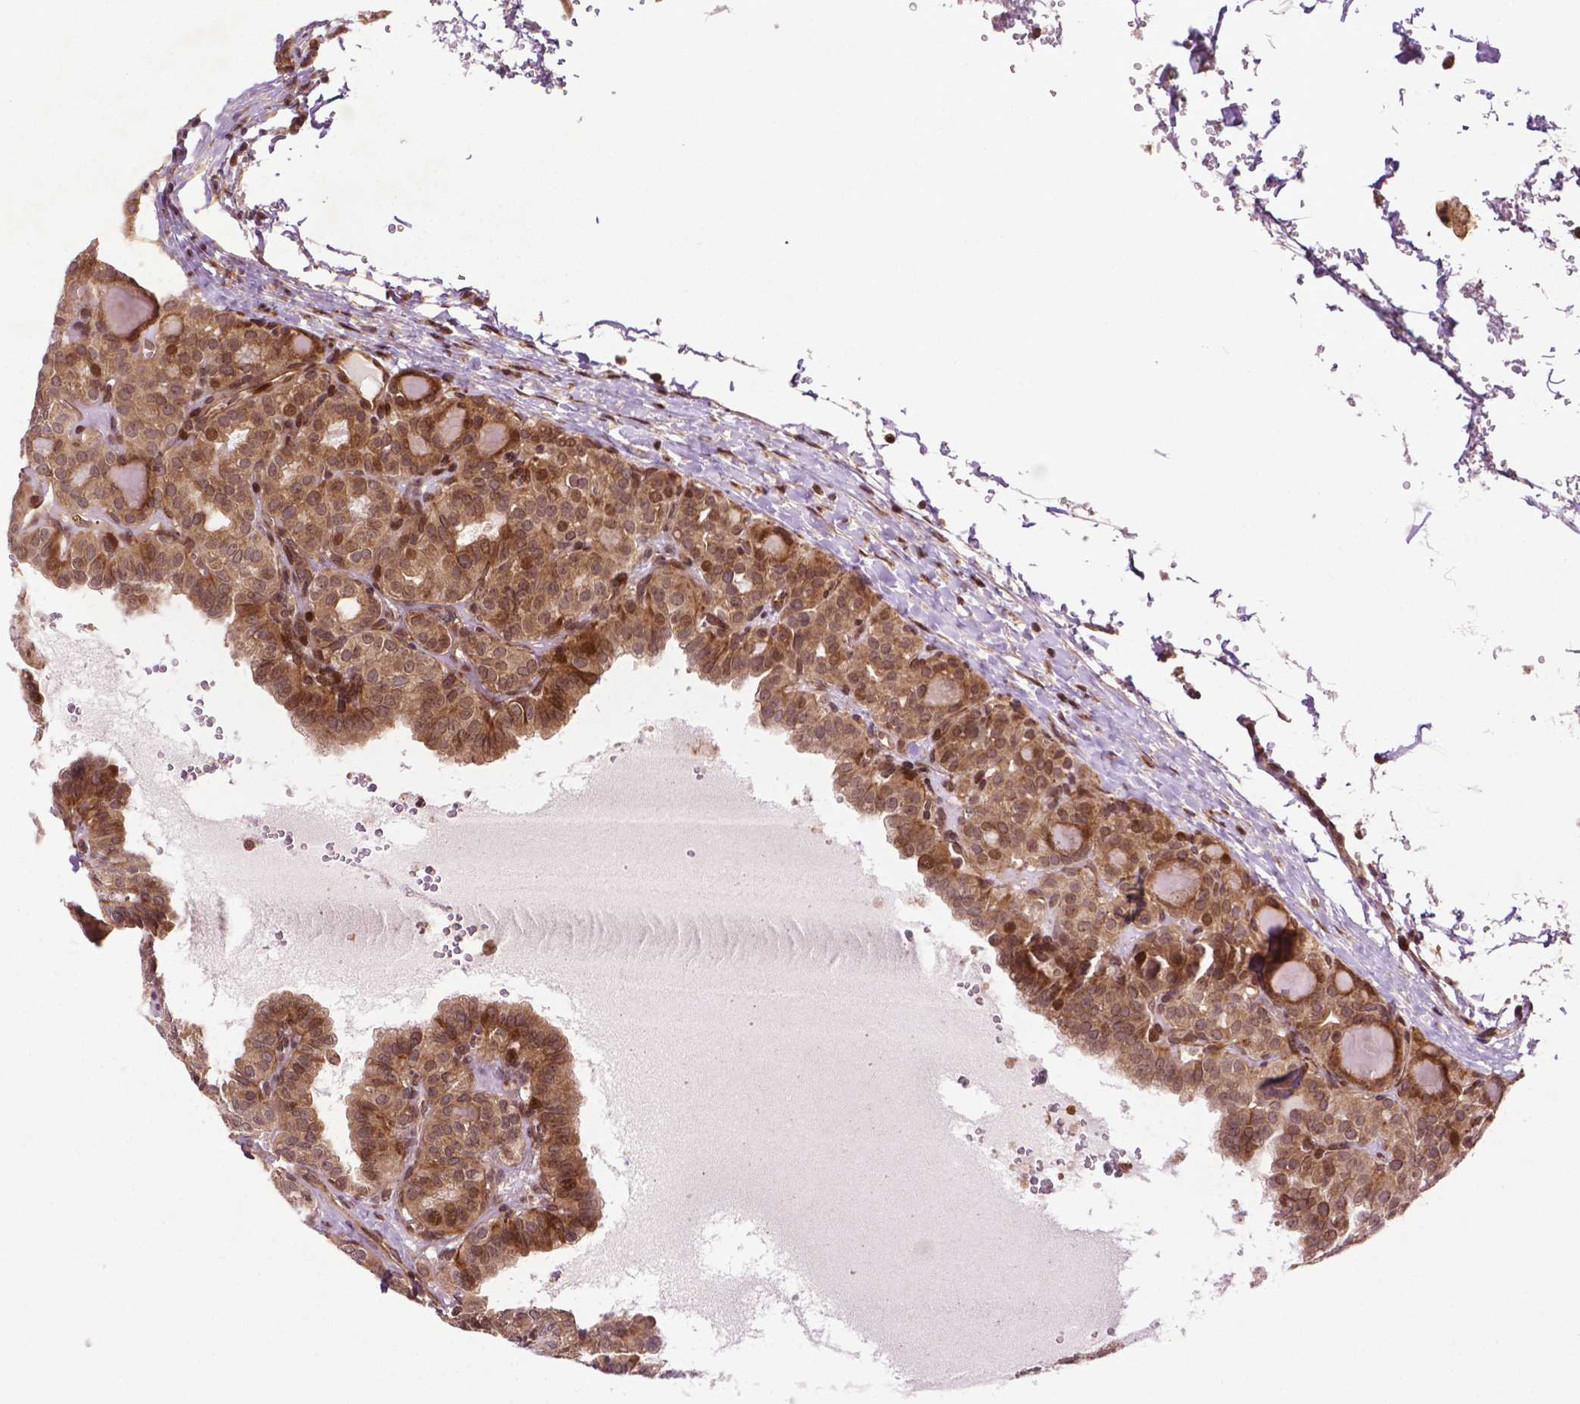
{"staining": {"intensity": "moderate", "quantity": ">75%", "location": "cytoplasmic/membranous,nuclear"}, "tissue": "thyroid cancer", "cell_type": "Tumor cells", "image_type": "cancer", "snomed": [{"axis": "morphology", "description": "Papillary adenocarcinoma, NOS"}, {"axis": "topography", "description": "Thyroid gland"}], "caption": "Tumor cells reveal medium levels of moderate cytoplasmic/membranous and nuclear staining in about >75% of cells in human thyroid cancer. (DAB (3,3'-diaminobenzidine) IHC with brightfield microscopy, high magnification).", "gene": "TMX2", "patient": {"sex": "female", "age": 41}}